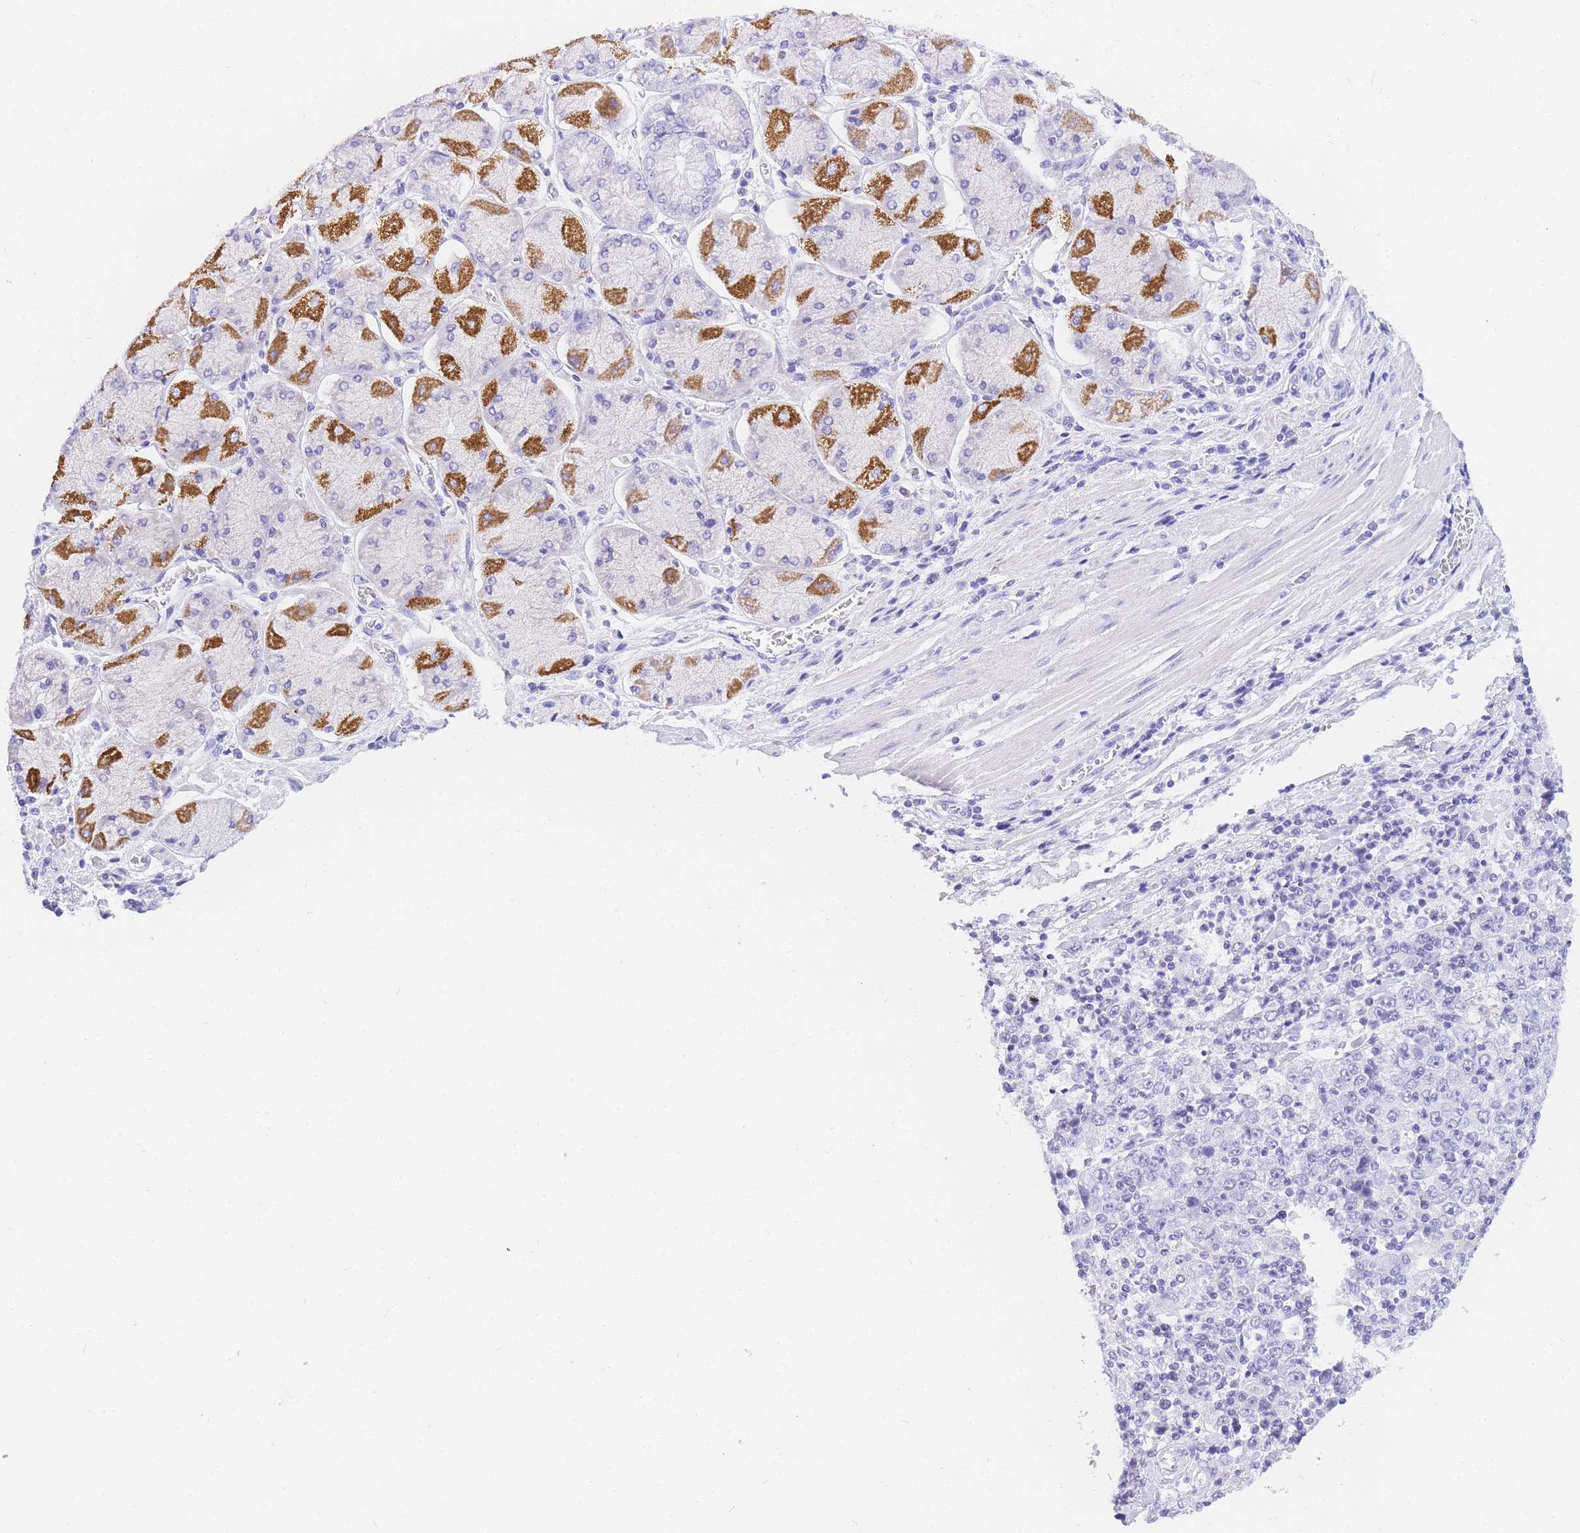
{"staining": {"intensity": "negative", "quantity": "none", "location": "none"}, "tissue": "stomach cancer", "cell_type": "Tumor cells", "image_type": "cancer", "snomed": [{"axis": "morphology", "description": "Normal tissue, NOS"}, {"axis": "morphology", "description": "Adenocarcinoma, NOS"}, {"axis": "topography", "description": "Stomach, upper"}, {"axis": "topography", "description": "Stomach"}], "caption": "Stomach cancer stained for a protein using IHC displays no staining tumor cells.", "gene": "NKD2", "patient": {"sex": "male", "age": 59}}